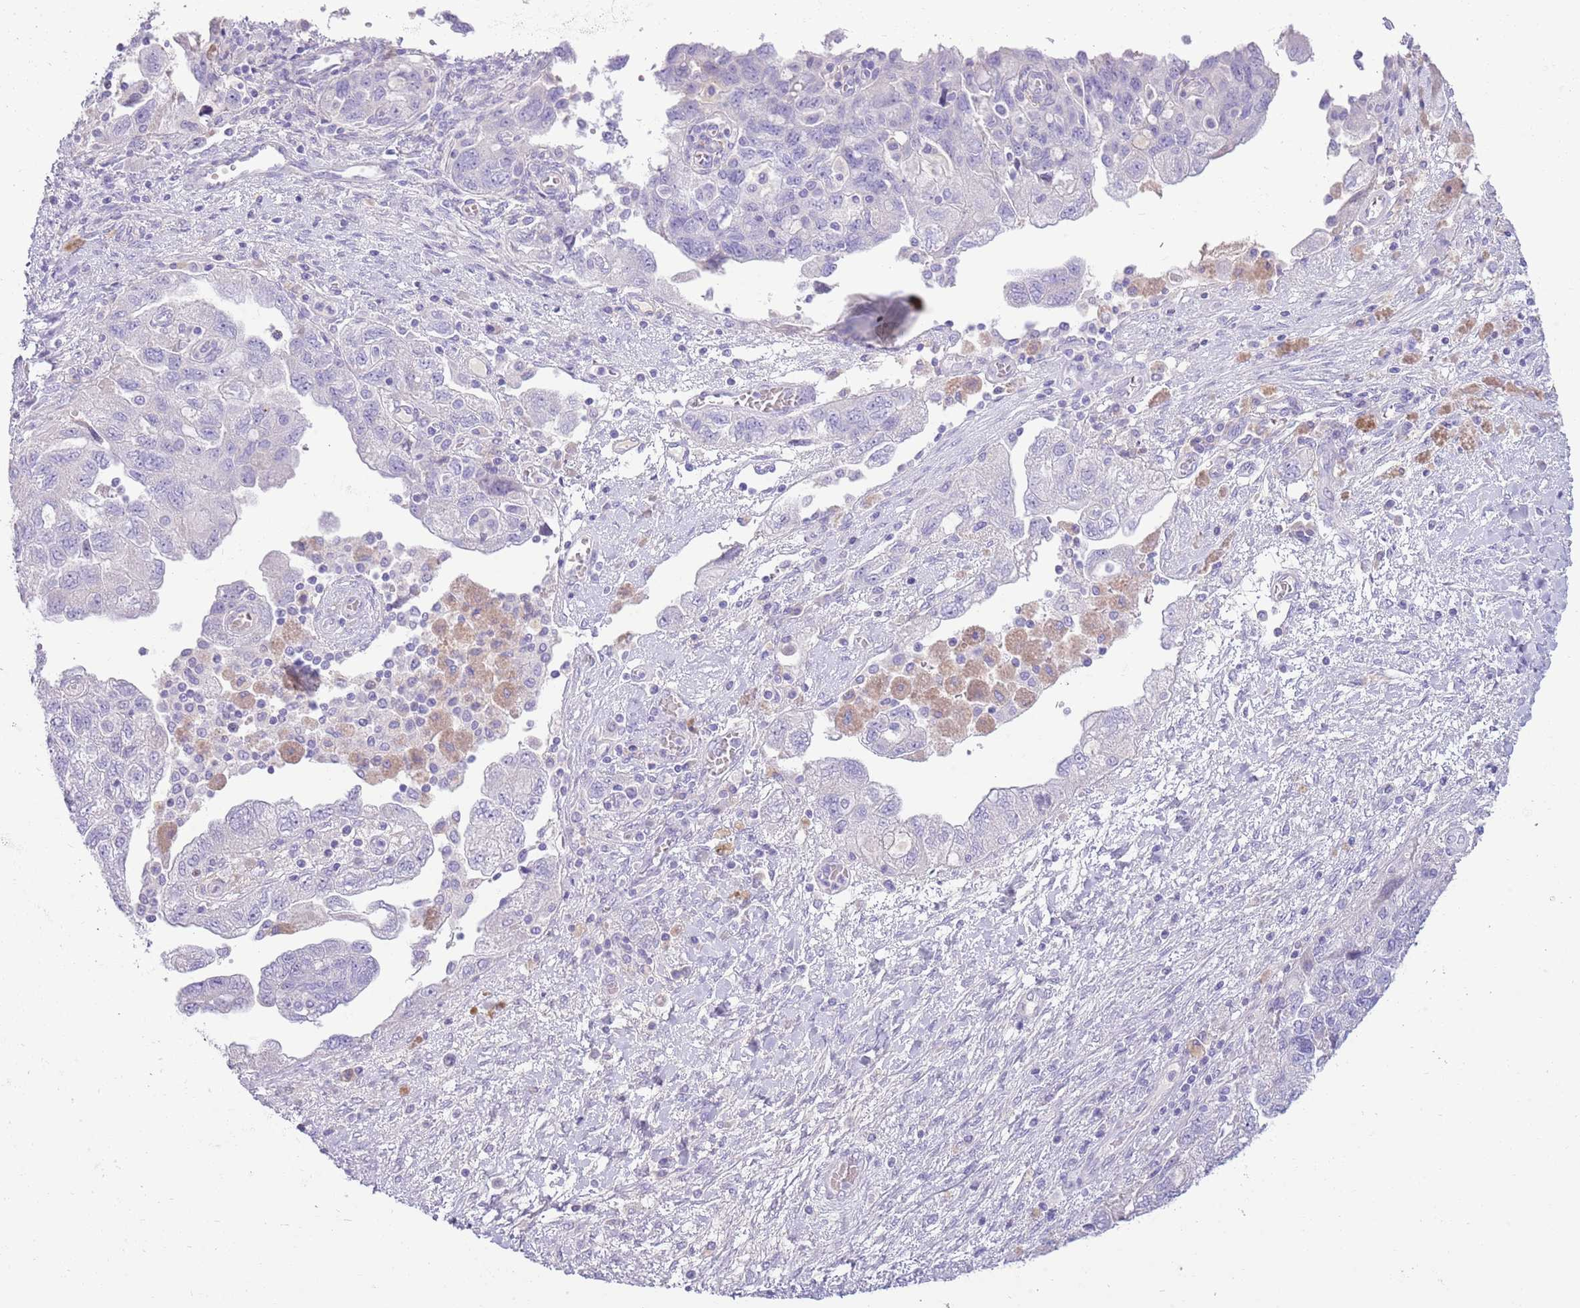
{"staining": {"intensity": "negative", "quantity": "none", "location": "none"}, "tissue": "ovarian cancer", "cell_type": "Tumor cells", "image_type": "cancer", "snomed": [{"axis": "morphology", "description": "Carcinoma, NOS"}, {"axis": "morphology", "description": "Cystadenocarcinoma, serous, NOS"}, {"axis": "topography", "description": "Ovary"}], "caption": "Tumor cells are negative for brown protein staining in ovarian serous cystadenocarcinoma.", "gene": "TOX2", "patient": {"sex": "female", "age": 69}}